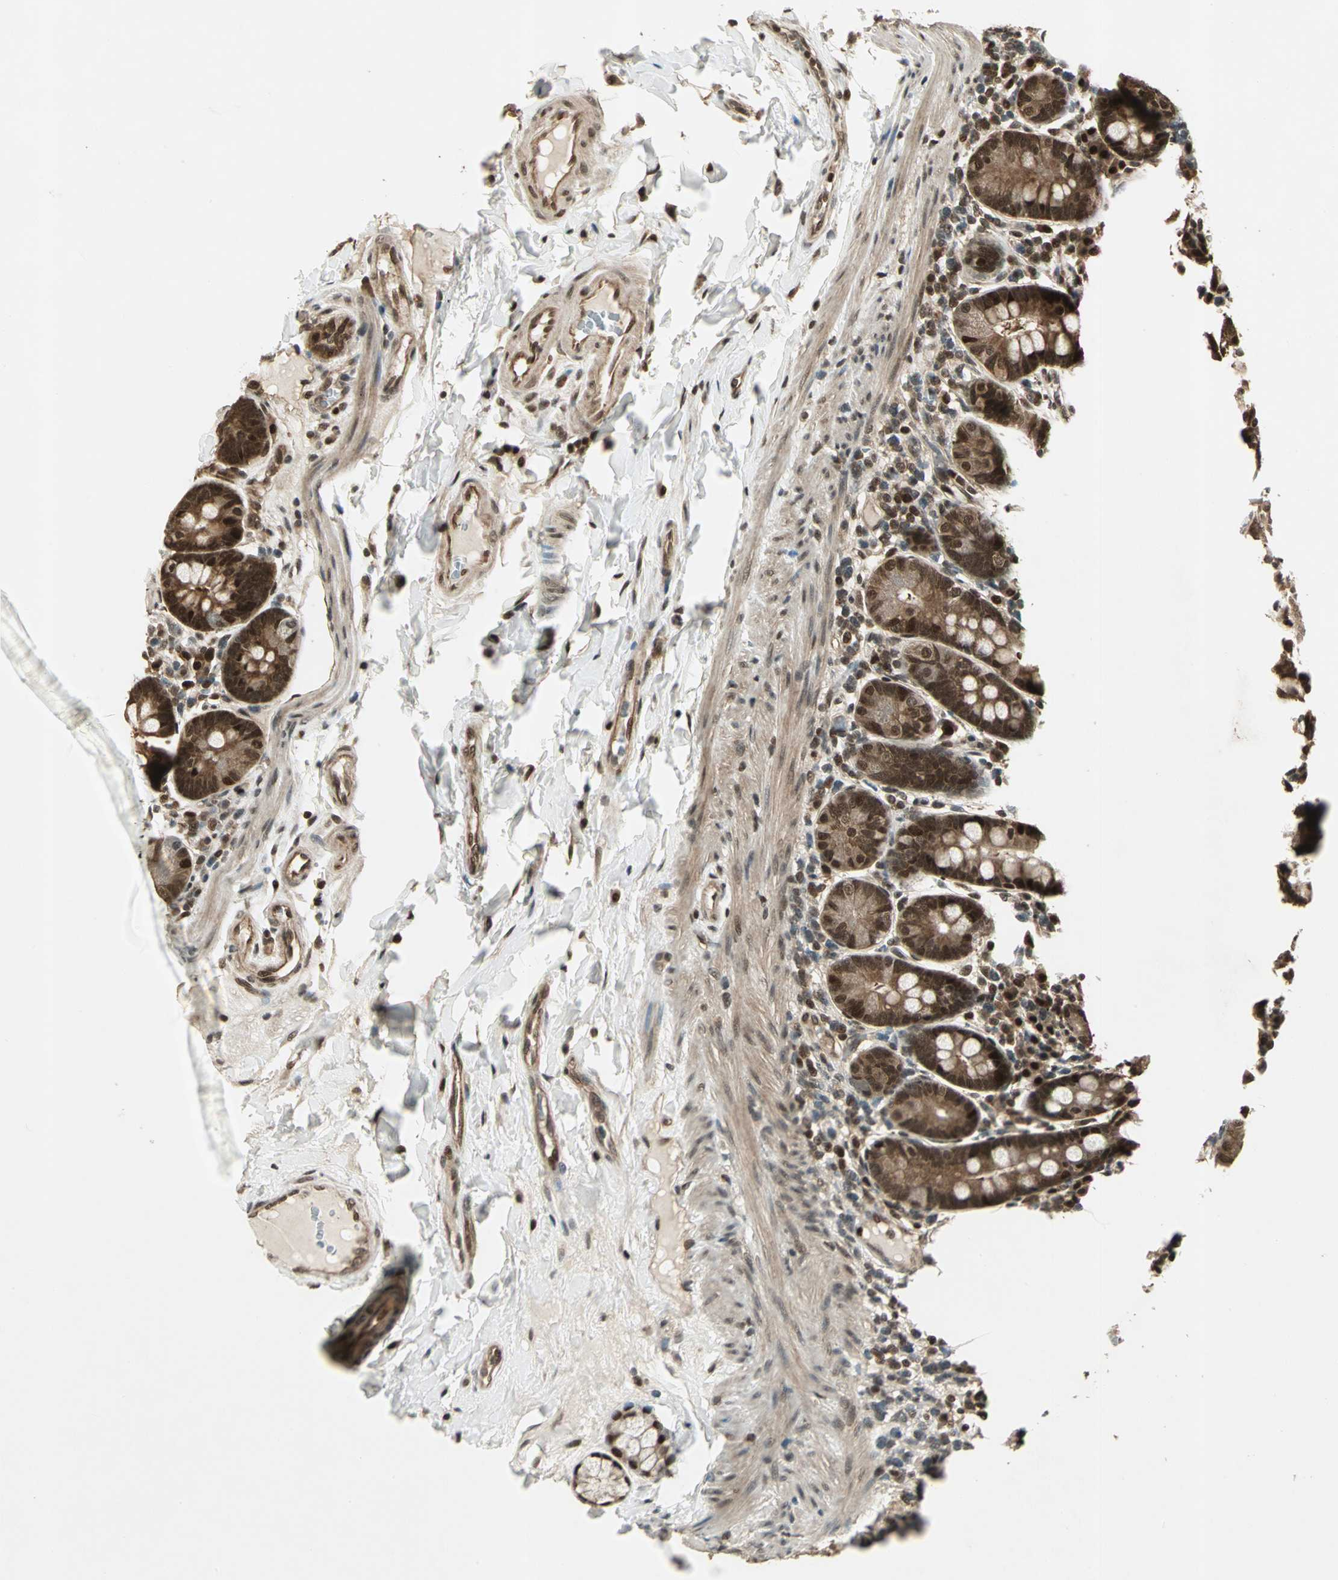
{"staining": {"intensity": "strong", "quantity": ">75%", "location": "cytoplasmic/membranous,nuclear"}, "tissue": "duodenum", "cell_type": "Glandular cells", "image_type": "normal", "snomed": [{"axis": "morphology", "description": "Normal tissue, NOS"}, {"axis": "topography", "description": "Duodenum"}], "caption": "IHC (DAB (3,3'-diaminobenzidine)) staining of benign human duodenum displays strong cytoplasmic/membranous,nuclear protein positivity in approximately >75% of glandular cells.", "gene": "PSMC3", "patient": {"sex": "male", "age": 50}}